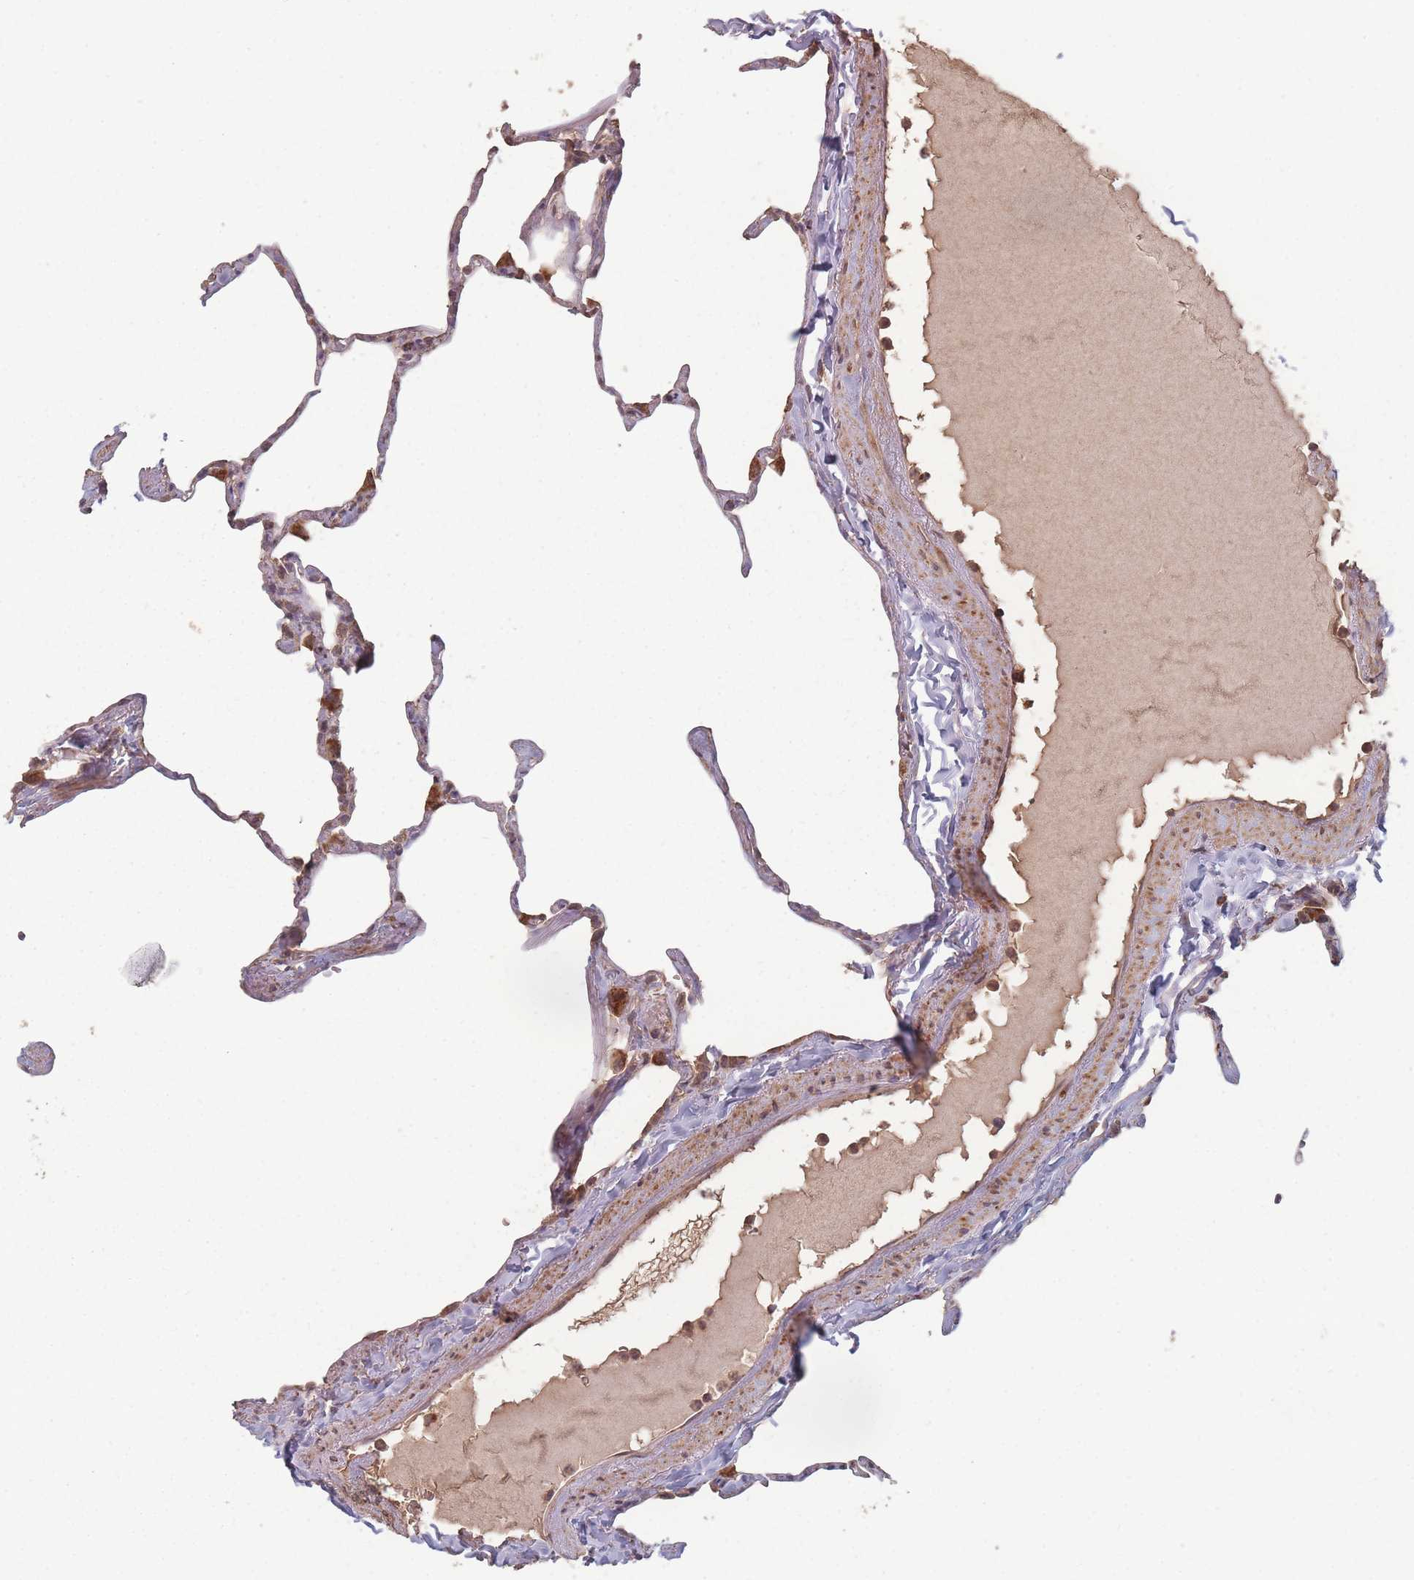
{"staining": {"intensity": "weak", "quantity": "<25%", "location": "cytoplasmic/membranous"}, "tissue": "lung", "cell_type": "Alveolar cells", "image_type": "normal", "snomed": [{"axis": "morphology", "description": "Normal tissue, NOS"}, {"axis": "topography", "description": "Lung"}], "caption": "Photomicrograph shows no significant protein positivity in alveolar cells of unremarkable lung. (DAB IHC visualized using brightfield microscopy, high magnification).", "gene": "LYRM7", "patient": {"sex": "male", "age": 65}}